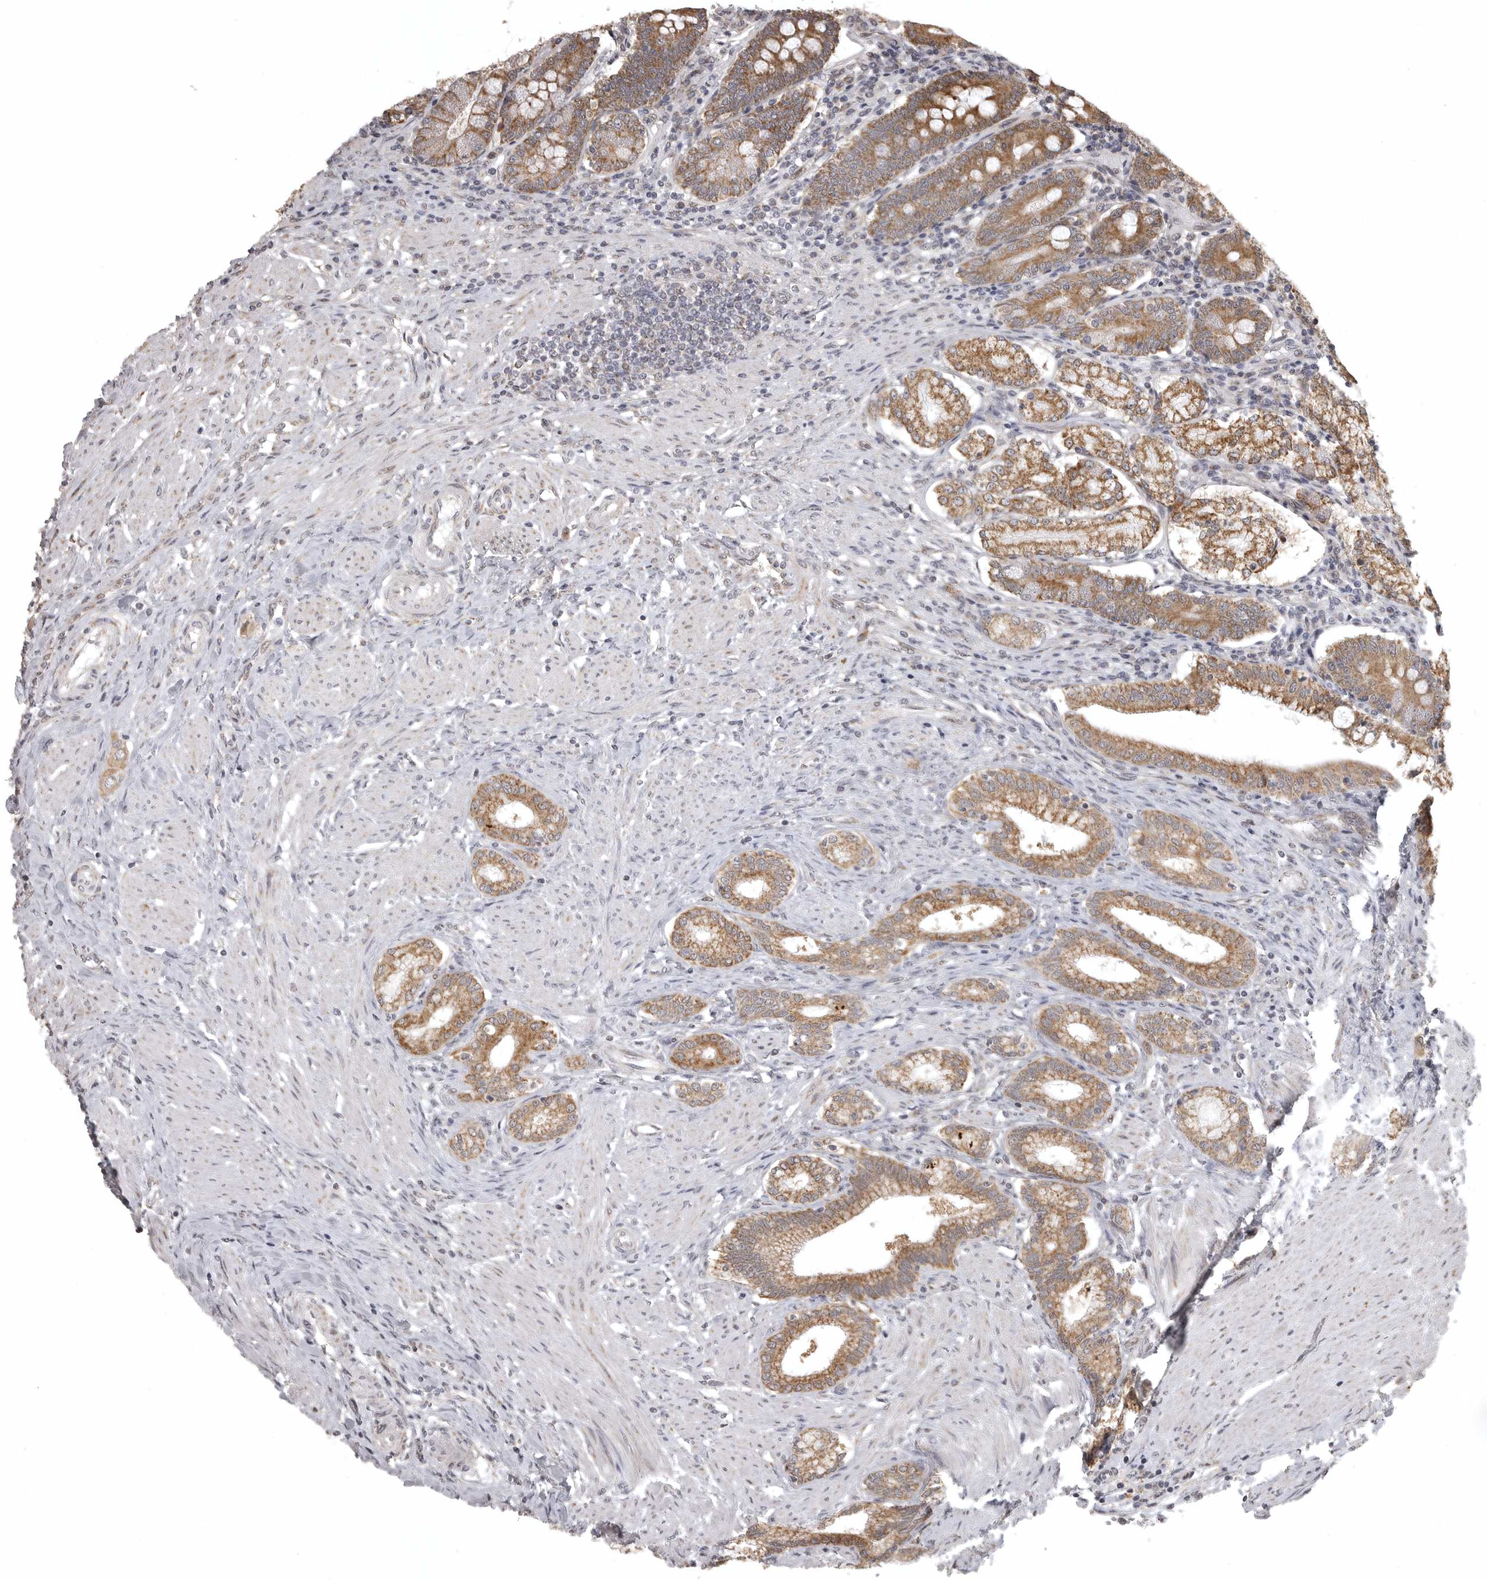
{"staining": {"intensity": "moderate", "quantity": ">75%", "location": "cytoplasmic/membranous"}, "tissue": "duodenum", "cell_type": "Glandular cells", "image_type": "normal", "snomed": [{"axis": "morphology", "description": "Normal tissue, NOS"}, {"axis": "morphology", "description": "Adenocarcinoma, NOS"}, {"axis": "topography", "description": "Pancreas"}, {"axis": "topography", "description": "Duodenum"}], "caption": "Protein staining by immunohistochemistry (IHC) exhibits moderate cytoplasmic/membranous positivity in approximately >75% of glandular cells in unremarkable duodenum.", "gene": "POLE2", "patient": {"sex": "male", "age": 50}}